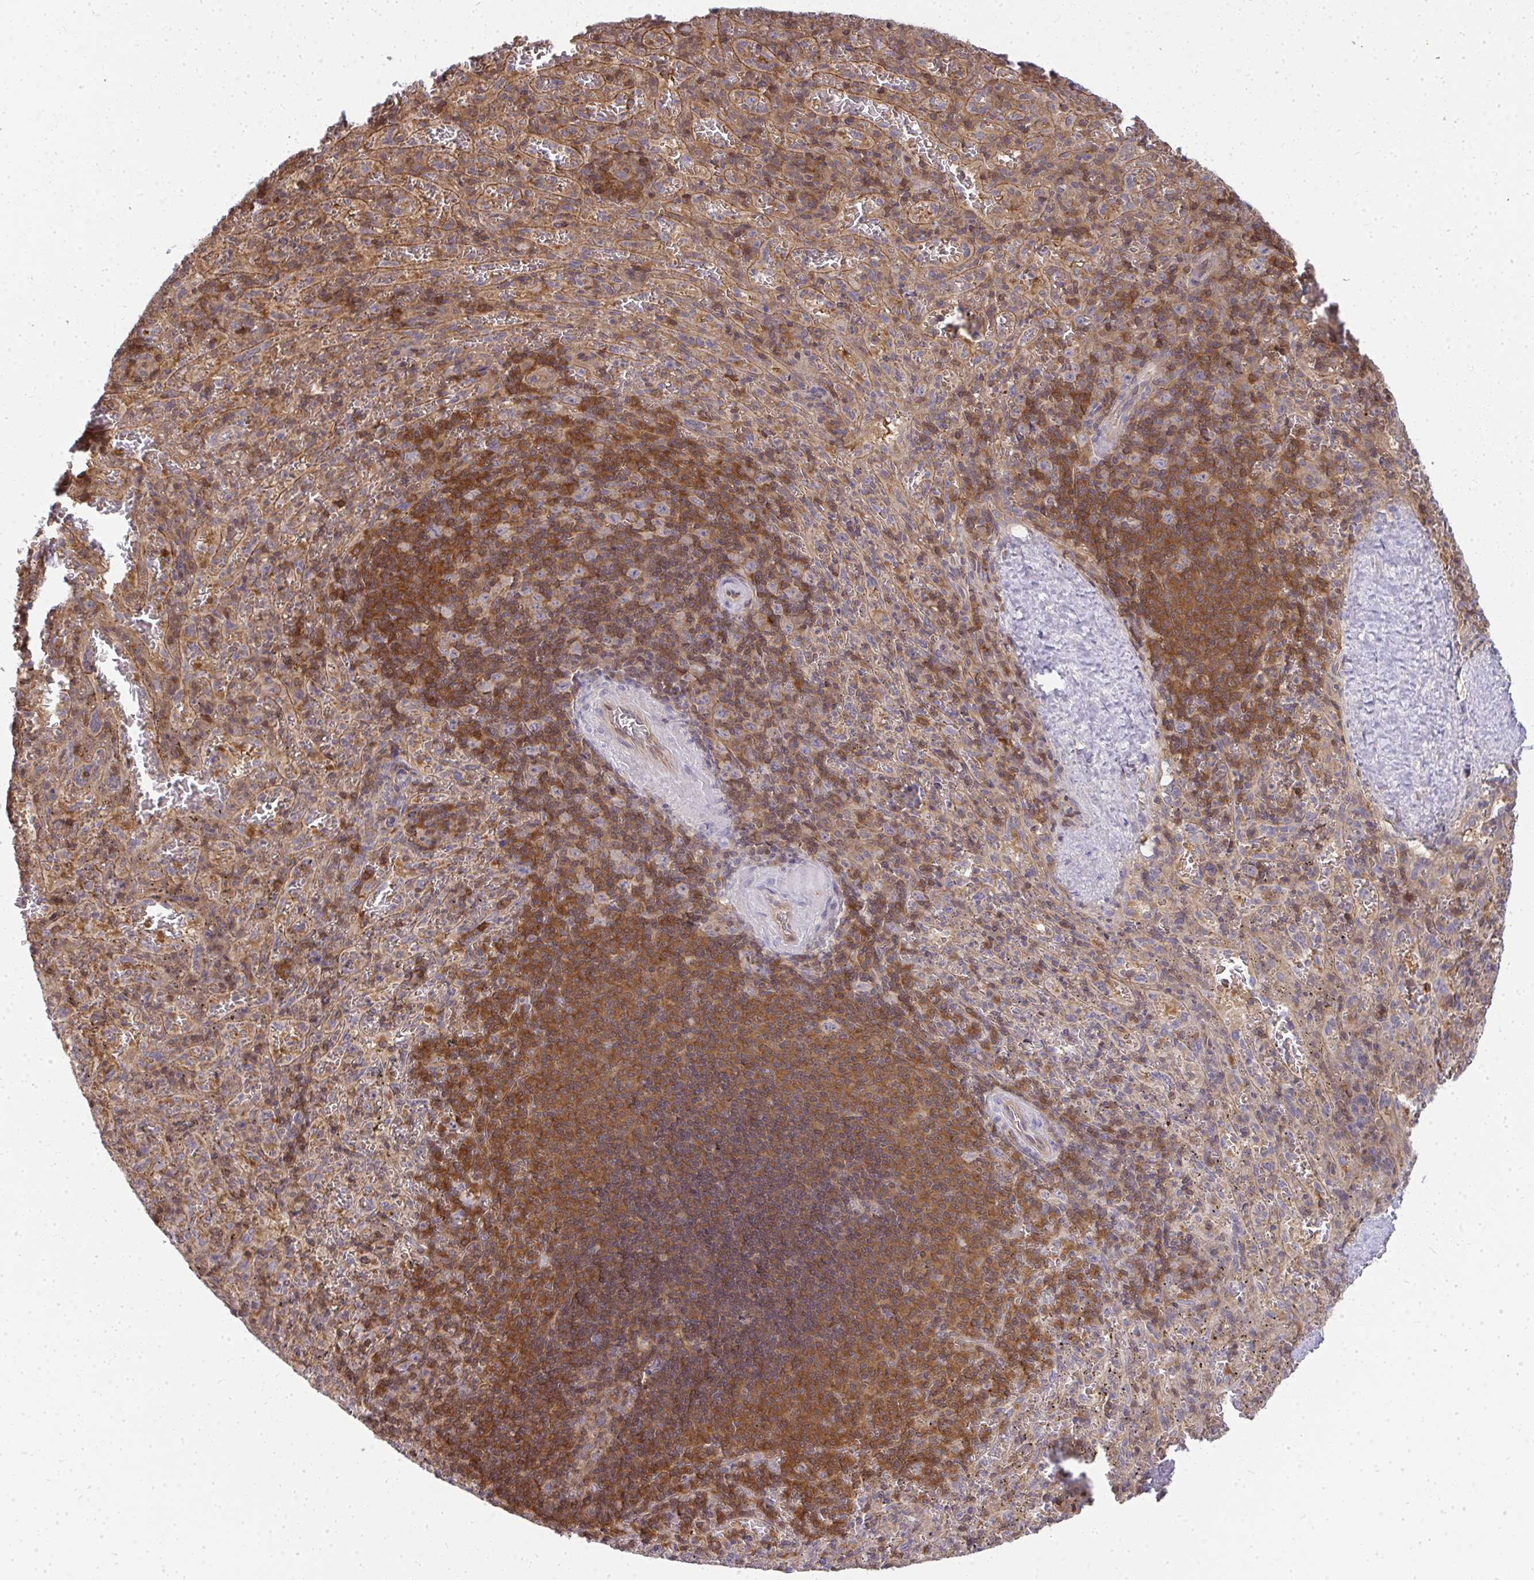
{"staining": {"intensity": "moderate", "quantity": "<25%", "location": "cytoplasmic/membranous"}, "tissue": "spleen", "cell_type": "Cells in red pulp", "image_type": "normal", "snomed": [{"axis": "morphology", "description": "Normal tissue, NOS"}, {"axis": "topography", "description": "Spleen"}], "caption": "Approximately <25% of cells in red pulp in benign spleen reveal moderate cytoplasmic/membranous protein positivity as visualized by brown immunohistochemical staining.", "gene": "HDHD2", "patient": {"sex": "male", "age": 57}}